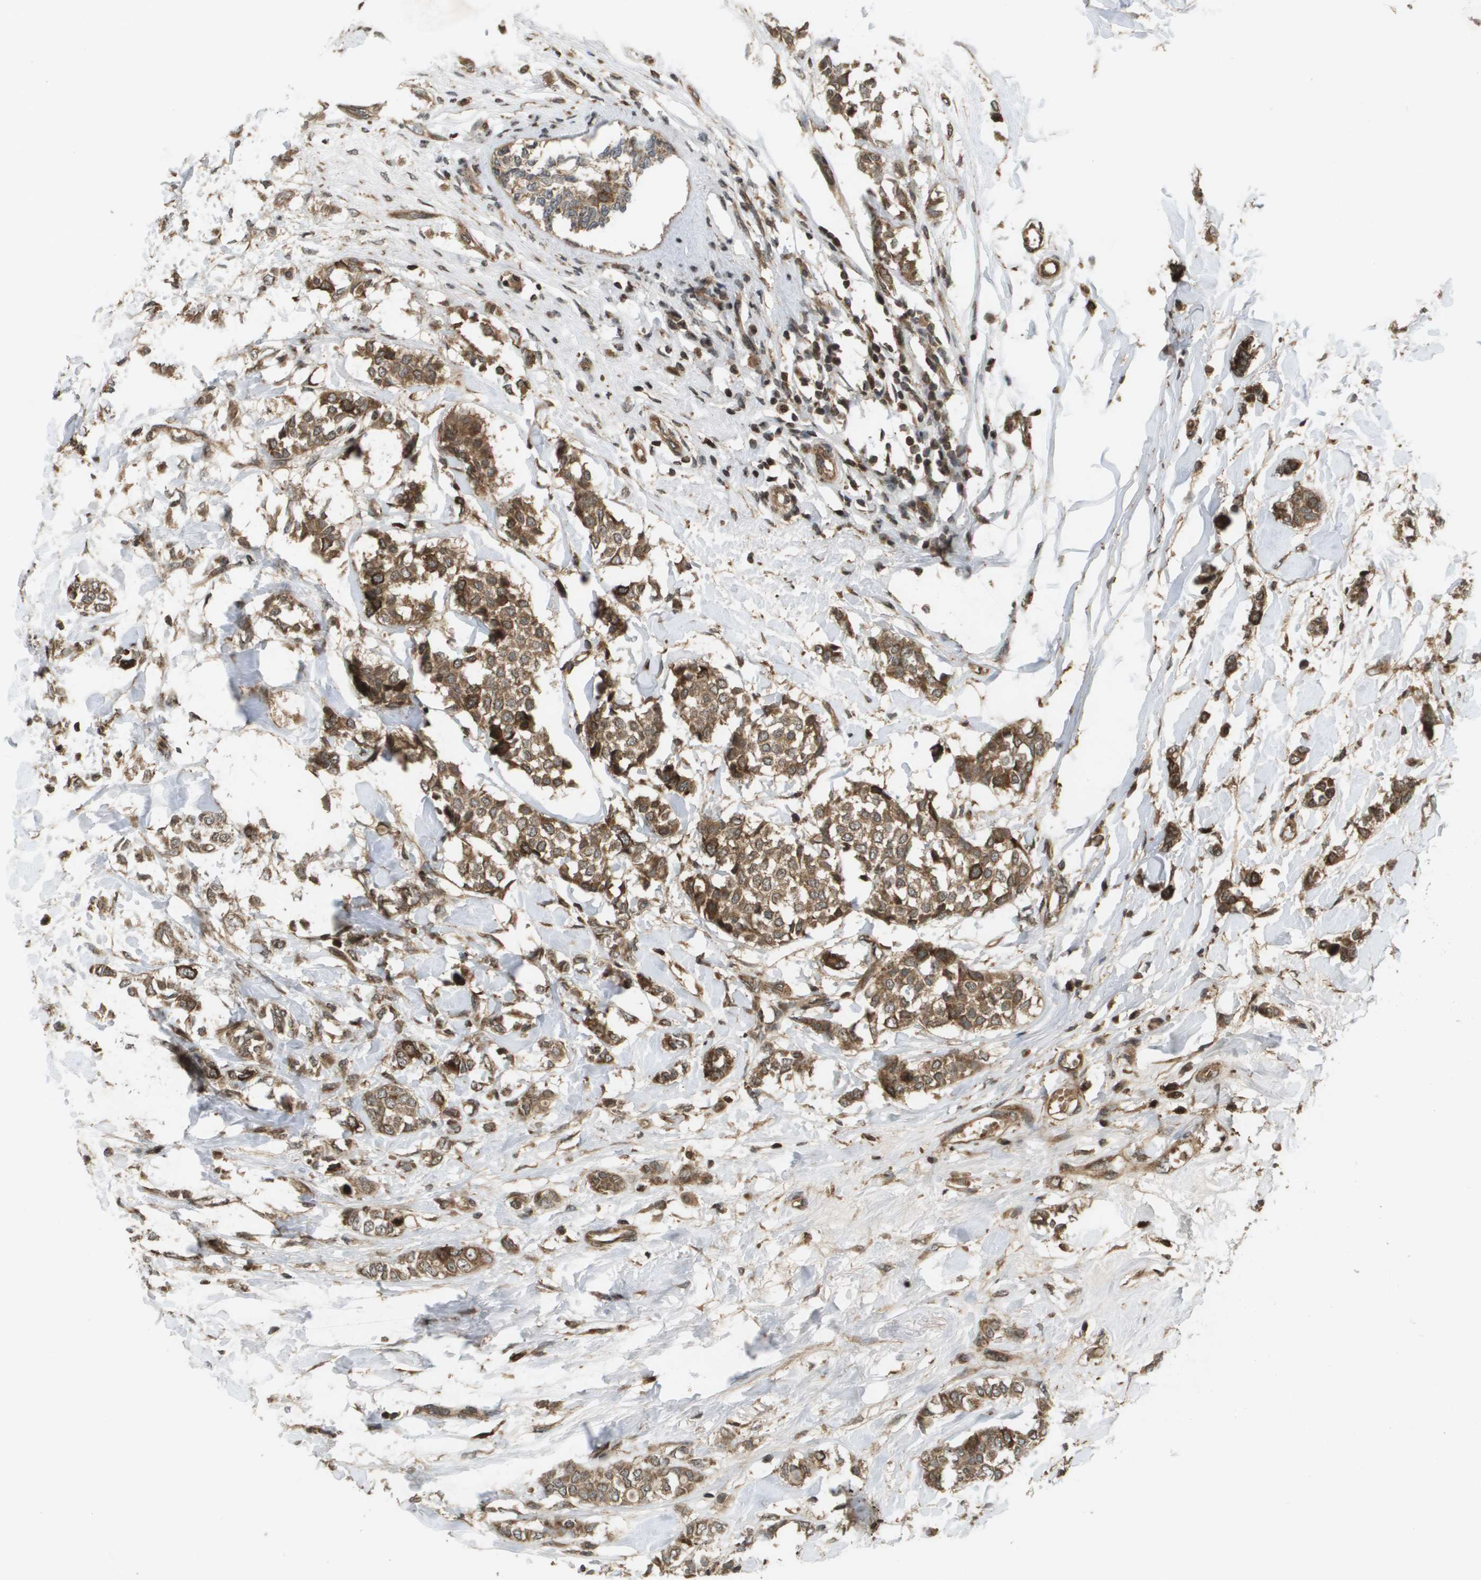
{"staining": {"intensity": "strong", "quantity": ">75%", "location": "cytoplasmic/membranous"}, "tissue": "breast cancer", "cell_type": "Tumor cells", "image_type": "cancer", "snomed": [{"axis": "morphology", "description": "Lobular carcinoma, in situ"}, {"axis": "morphology", "description": "Lobular carcinoma"}, {"axis": "topography", "description": "Breast"}], "caption": "A micrograph showing strong cytoplasmic/membranous staining in about >75% of tumor cells in breast cancer, as visualized by brown immunohistochemical staining.", "gene": "KIF11", "patient": {"sex": "female", "age": 41}}